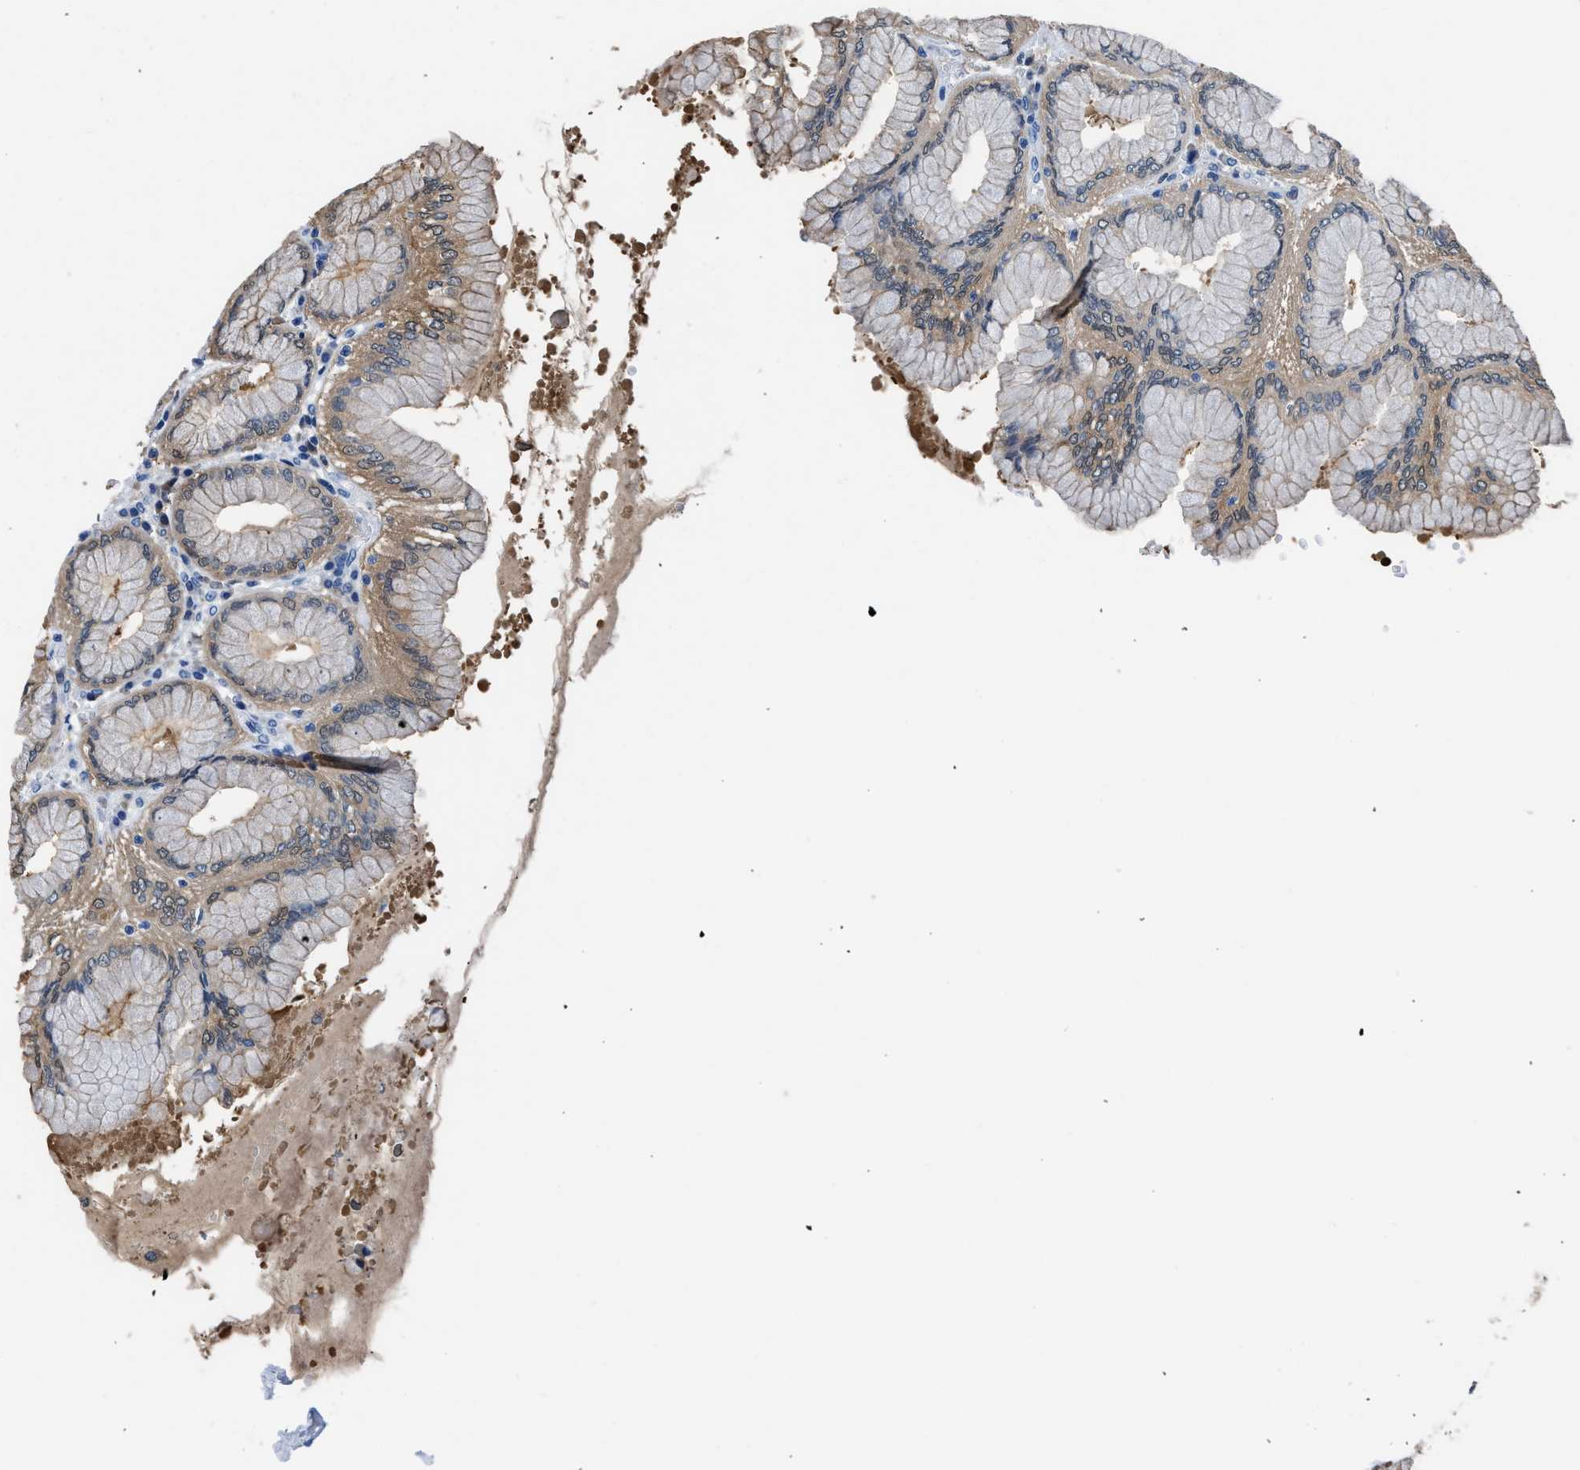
{"staining": {"intensity": "moderate", "quantity": "25%-75%", "location": "cytoplasmic/membranous"}, "tissue": "stomach", "cell_type": "Glandular cells", "image_type": "normal", "snomed": [{"axis": "morphology", "description": "Normal tissue, NOS"}, {"axis": "topography", "description": "Stomach"}, {"axis": "topography", "description": "Stomach, lower"}], "caption": "Immunohistochemistry (DAB (3,3'-diaminobenzidine)) staining of benign human stomach exhibits moderate cytoplasmic/membranous protein staining in about 25%-75% of glandular cells. (IHC, brightfield microscopy, high magnification).", "gene": "FADS6", "patient": {"sex": "female", "age": 56}}